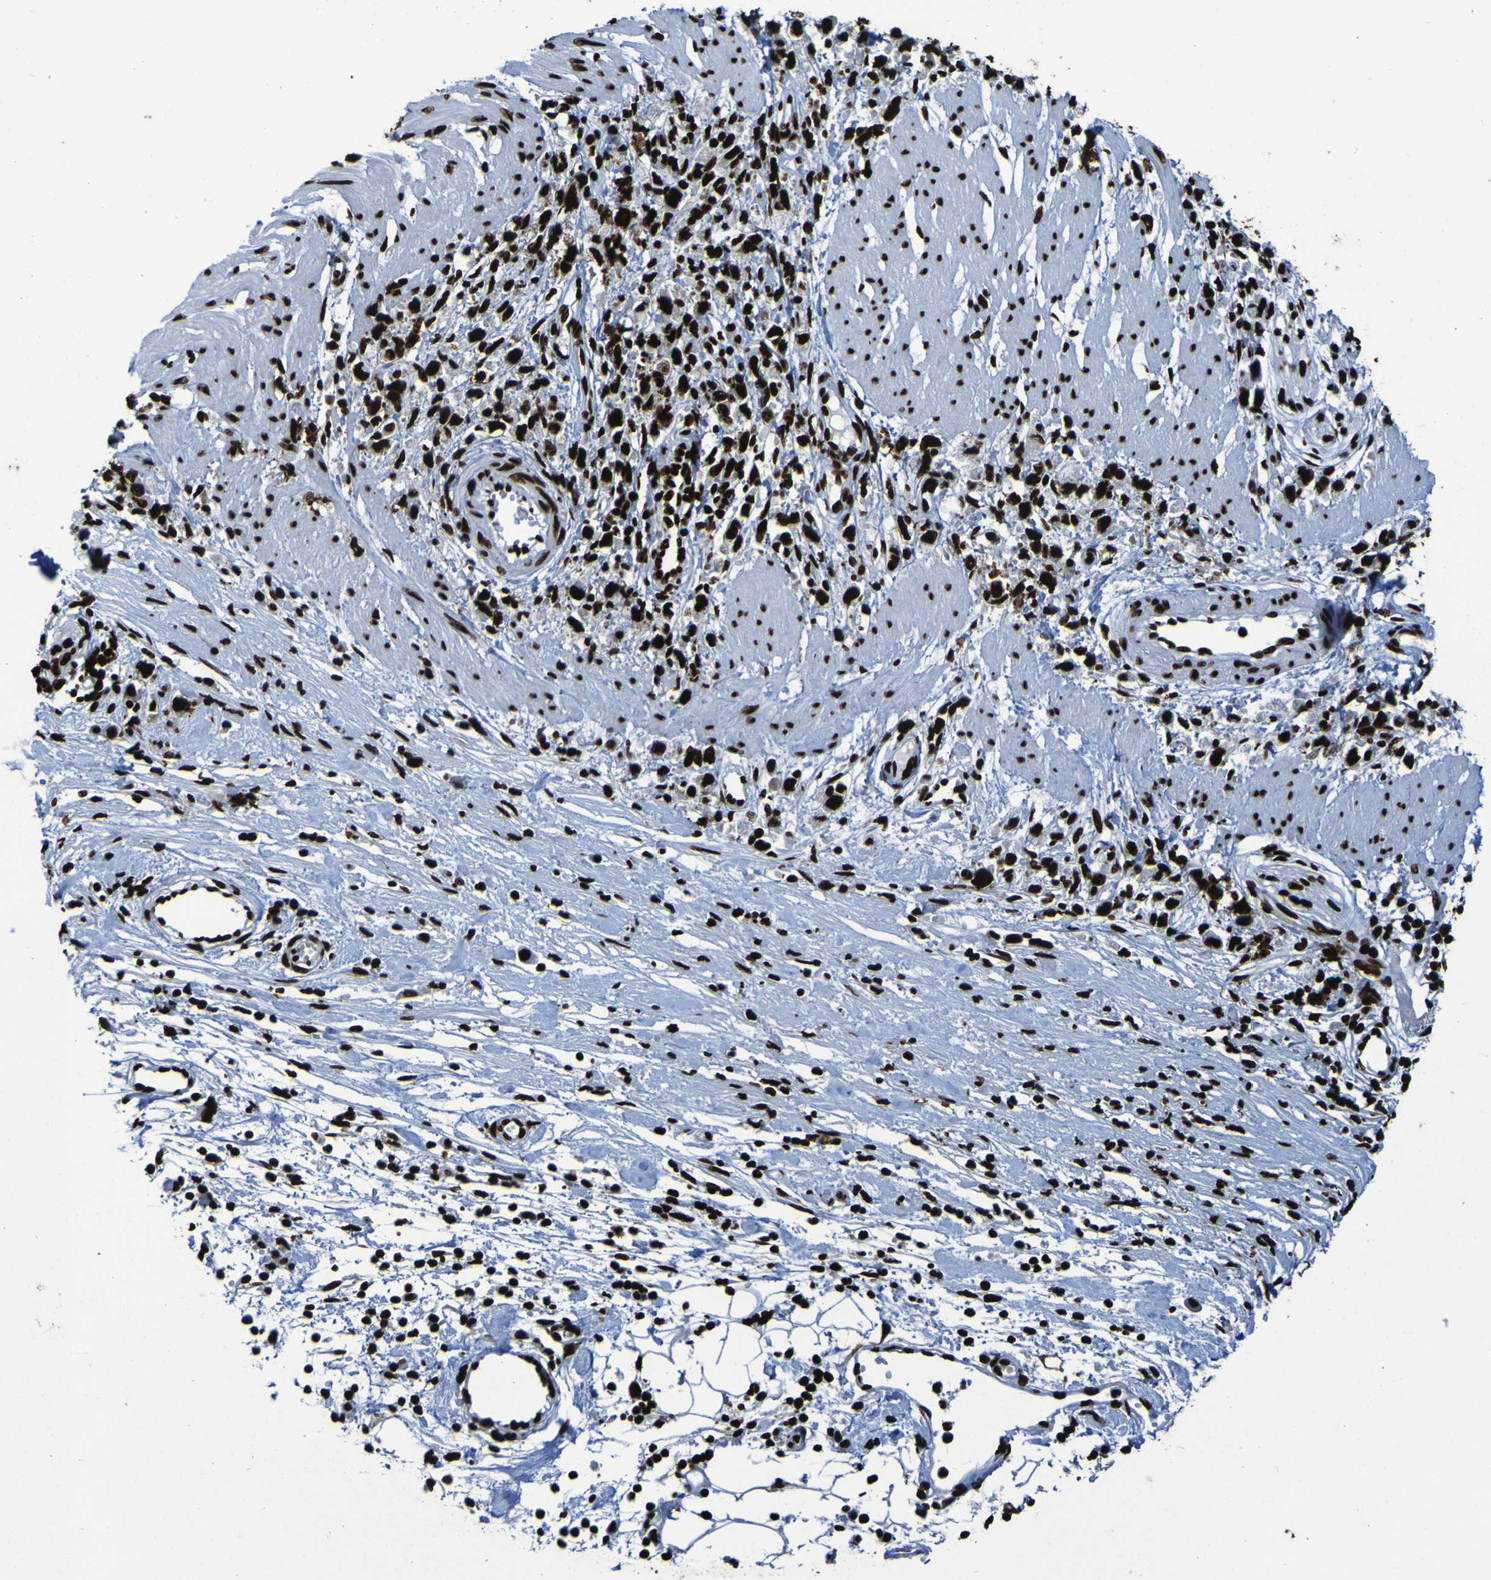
{"staining": {"intensity": "strong", "quantity": ">75%", "location": "nuclear"}, "tissue": "stomach cancer", "cell_type": "Tumor cells", "image_type": "cancer", "snomed": [{"axis": "morphology", "description": "Adenocarcinoma, NOS"}, {"axis": "topography", "description": "Stomach"}], "caption": "Immunohistochemistry (DAB (3,3'-diaminobenzidine)) staining of human stomach adenocarcinoma demonstrates strong nuclear protein positivity in about >75% of tumor cells.", "gene": "NPM1", "patient": {"sex": "female", "age": 59}}